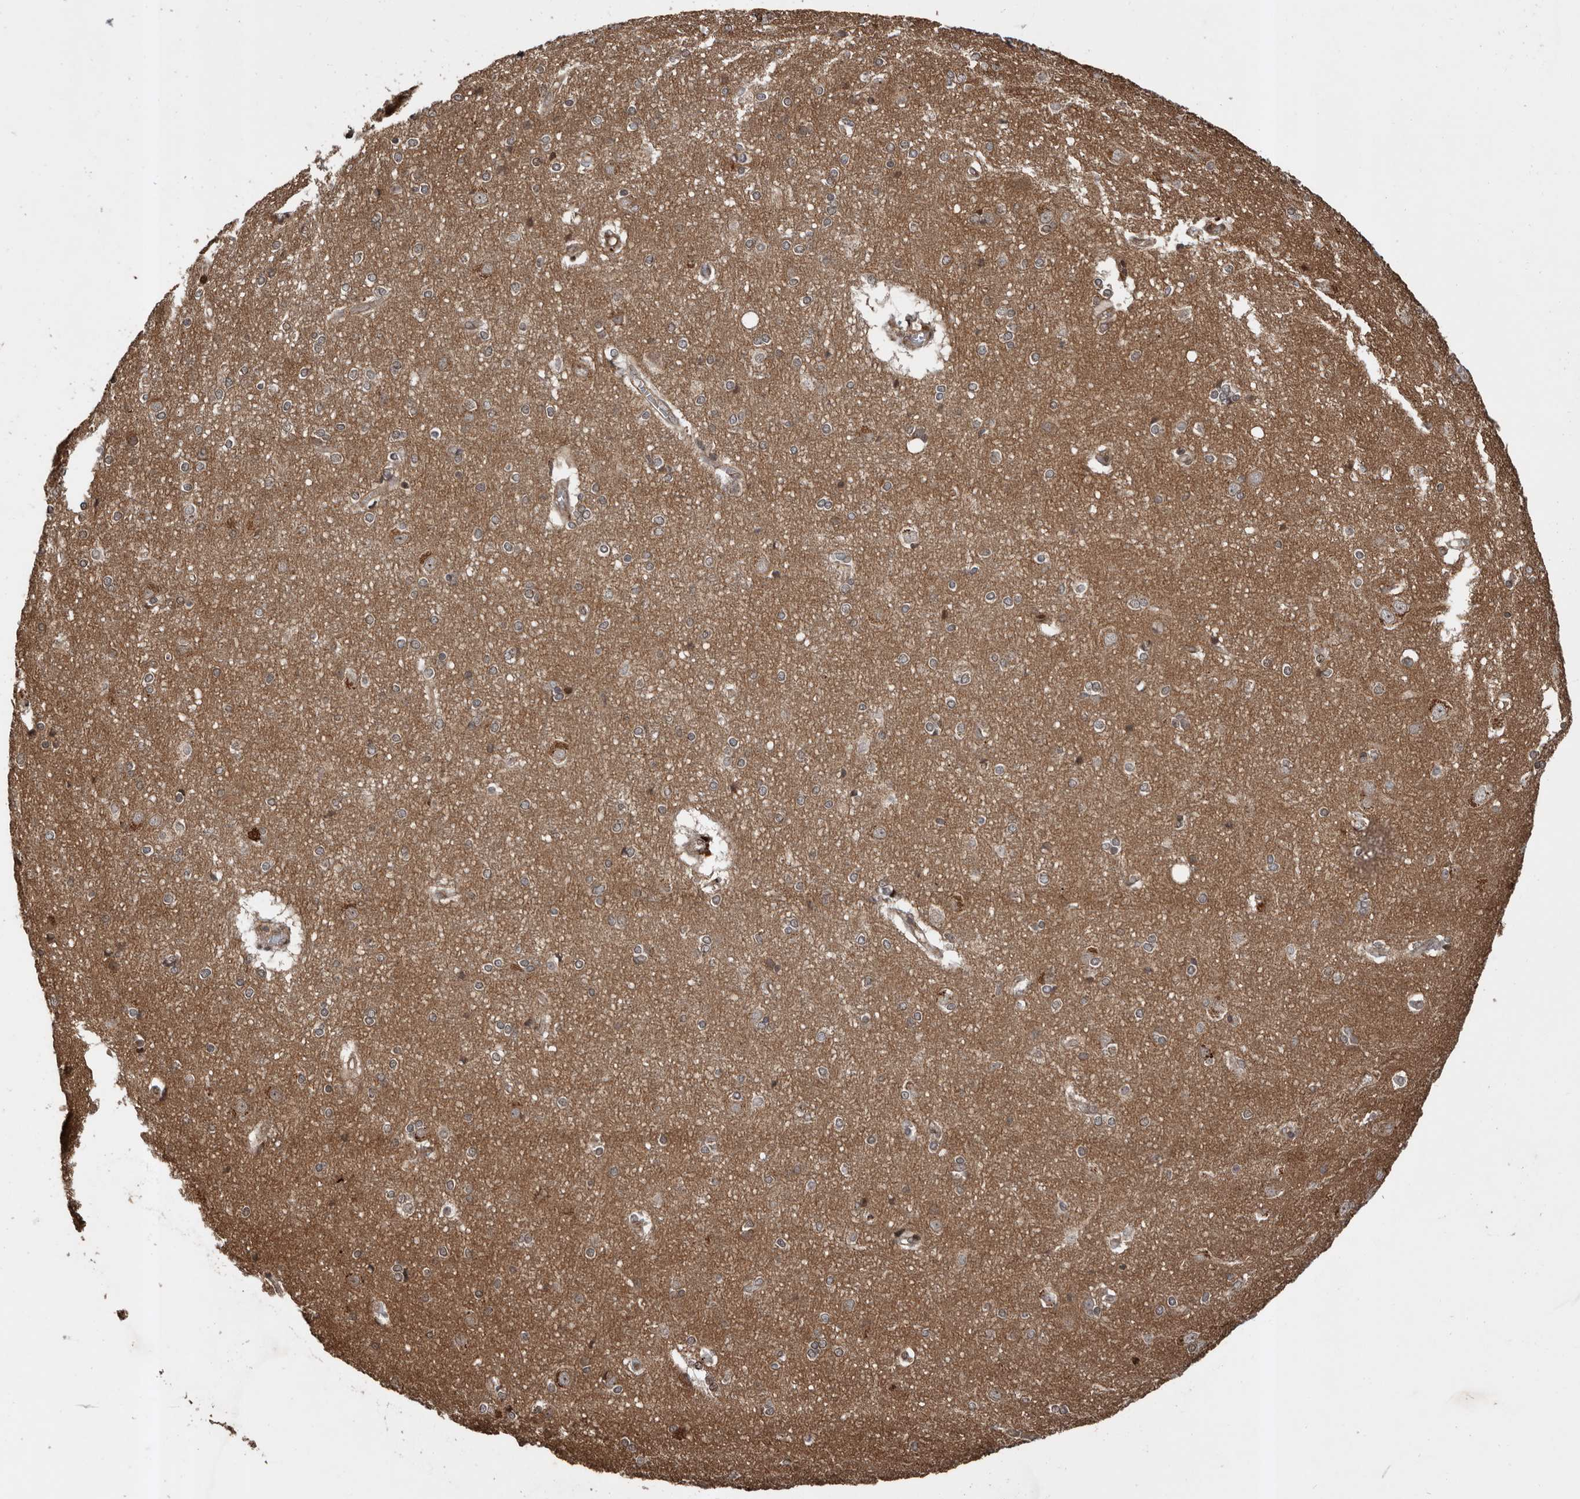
{"staining": {"intensity": "weak", "quantity": ">75%", "location": "cytoplasmic/membranous"}, "tissue": "cerebral cortex", "cell_type": "Endothelial cells", "image_type": "normal", "snomed": [{"axis": "morphology", "description": "Normal tissue, NOS"}, {"axis": "topography", "description": "Cerebral cortex"}], "caption": "DAB (3,3'-diaminobenzidine) immunohistochemical staining of unremarkable cerebral cortex shows weak cytoplasmic/membranous protein positivity in approximately >75% of endothelial cells.", "gene": "CCDC190", "patient": {"sex": "male", "age": 54}}